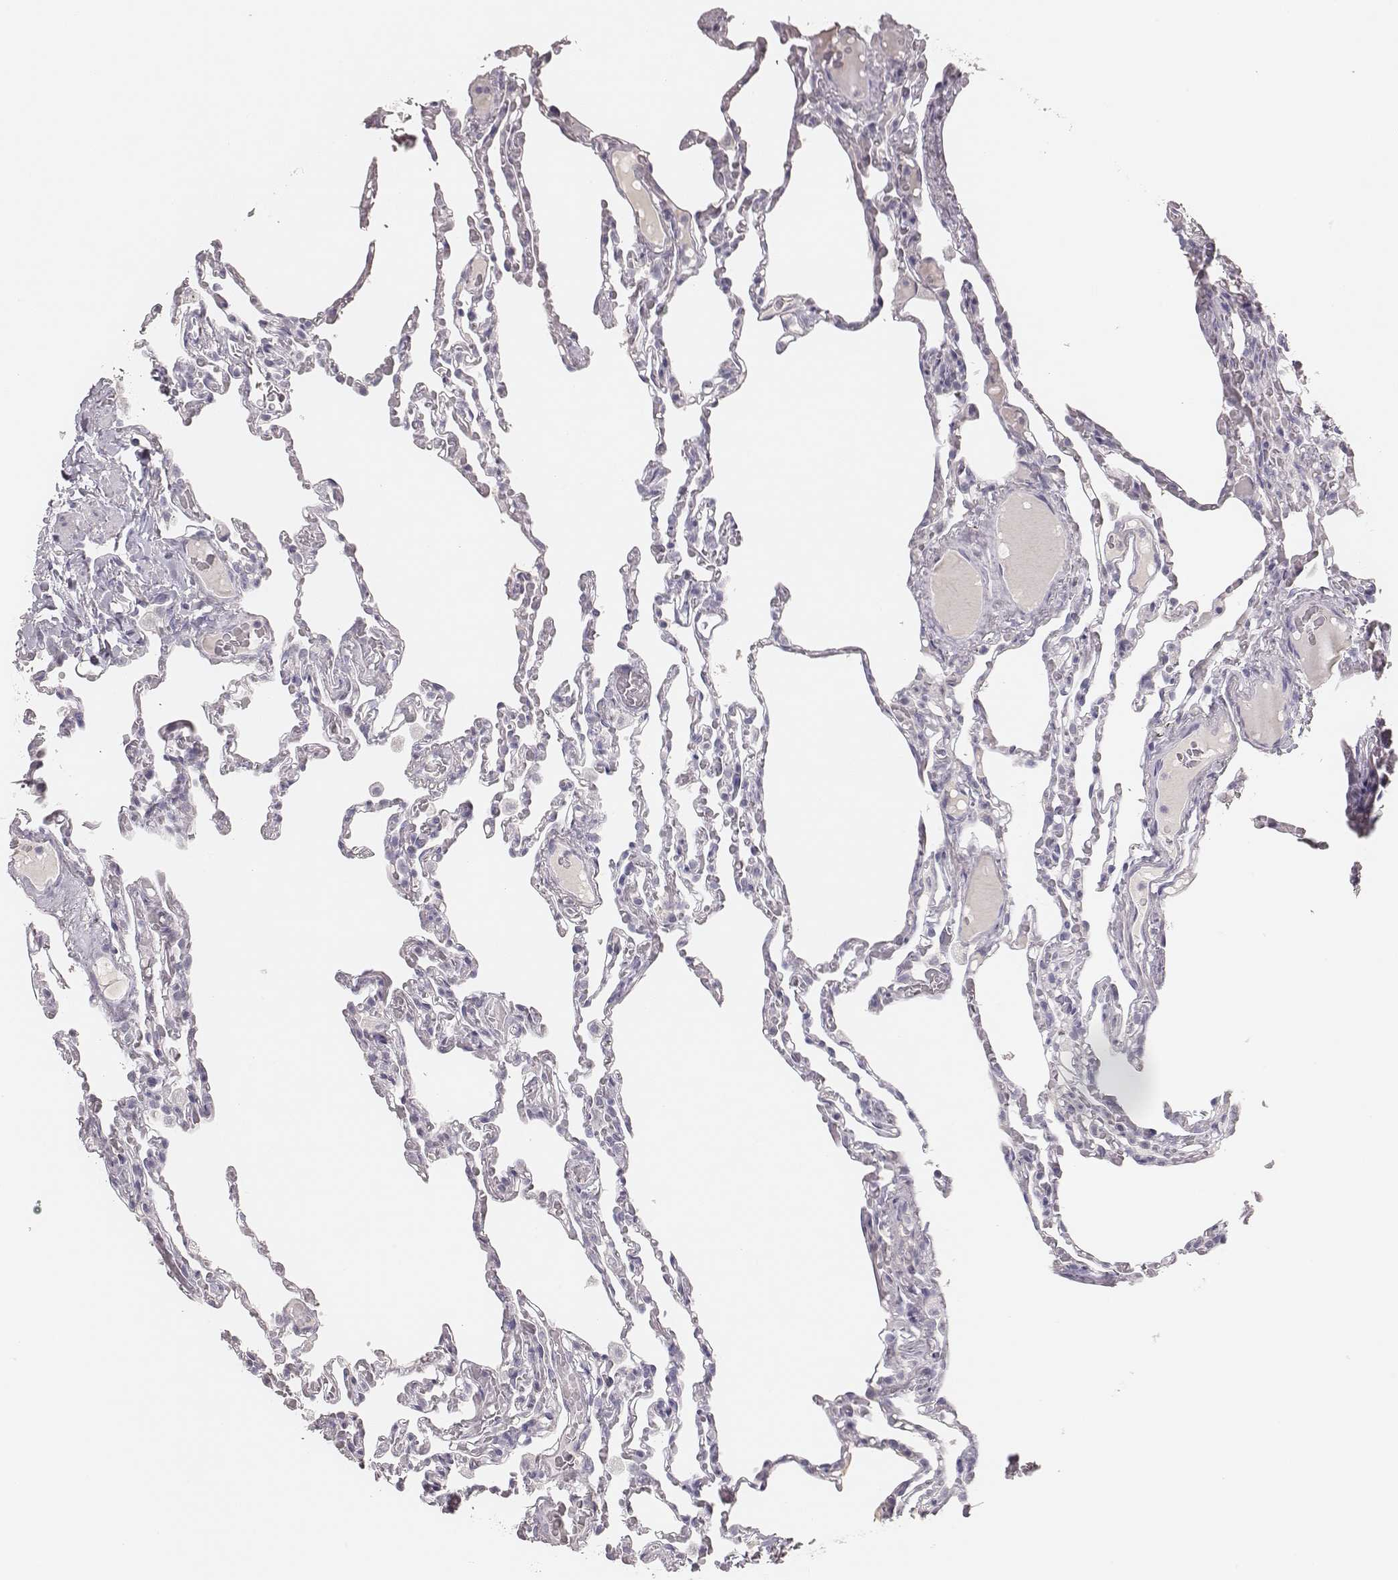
{"staining": {"intensity": "negative", "quantity": "none", "location": "none"}, "tissue": "lung", "cell_type": "Alveolar cells", "image_type": "normal", "snomed": [{"axis": "morphology", "description": "Normal tissue, NOS"}, {"axis": "topography", "description": "Lung"}], "caption": "Immunohistochemical staining of unremarkable human lung shows no significant expression in alveolar cells.", "gene": "MYH6", "patient": {"sex": "female", "age": 43}}